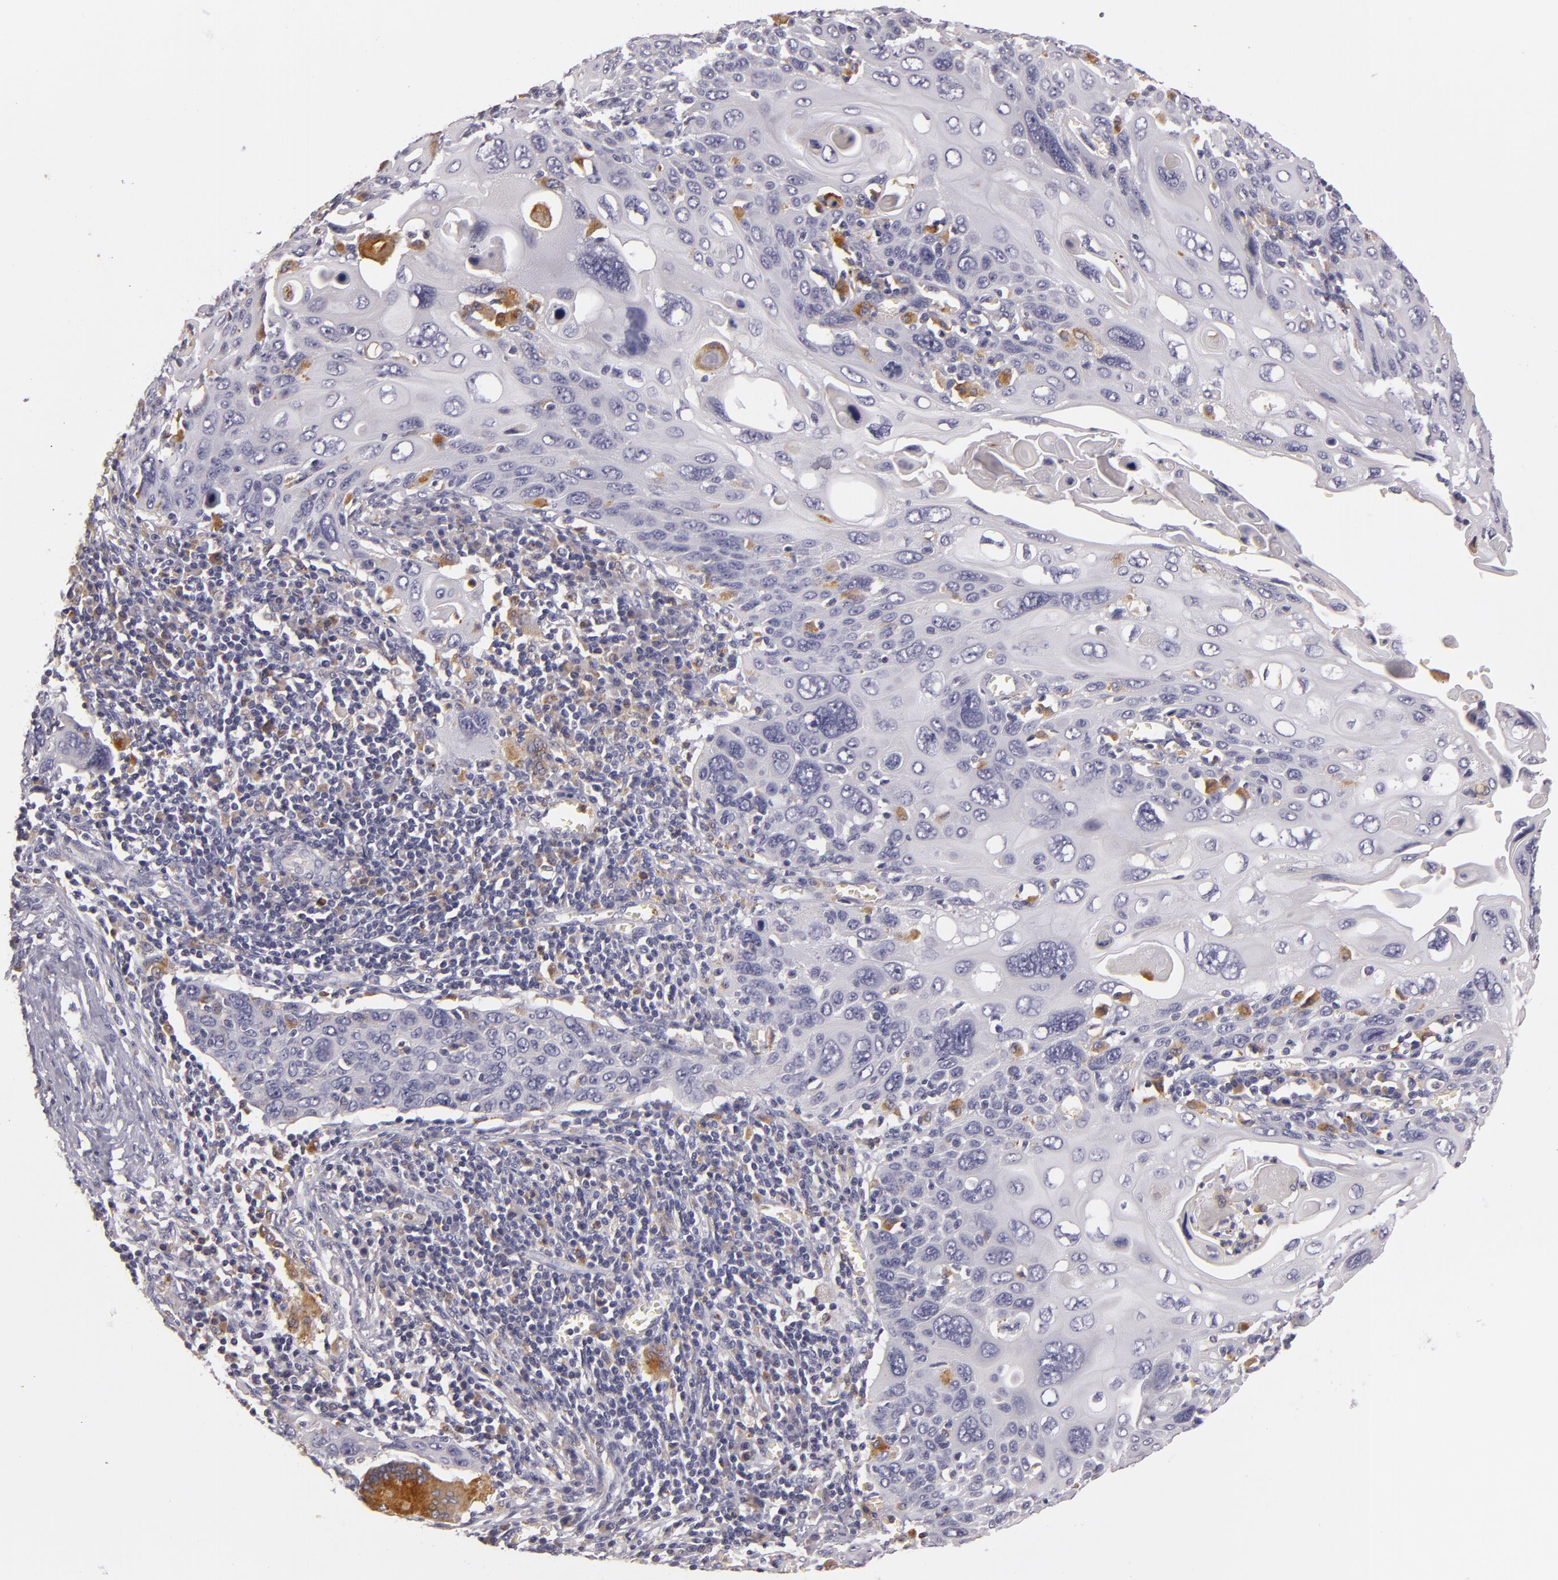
{"staining": {"intensity": "negative", "quantity": "none", "location": "none"}, "tissue": "cervical cancer", "cell_type": "Tumor cells", "image_type": "cancer", "snomed": [{"axis": "morphology", "description": "Squamous cell carcinoma, NOS"}, {"axis": "topography", "description": "Cervix"}], "caption": "A photomicrograph of squamous cell carcinoma (cervical) stained for a protein exhibits no brown staining in tumor cells. (Brightfield microscopy of DAB (3,3'-diaminobenzidine) IHC at high magnification).", "gene": "TLR8", "patient": {"sex": "female", "age": 54}}